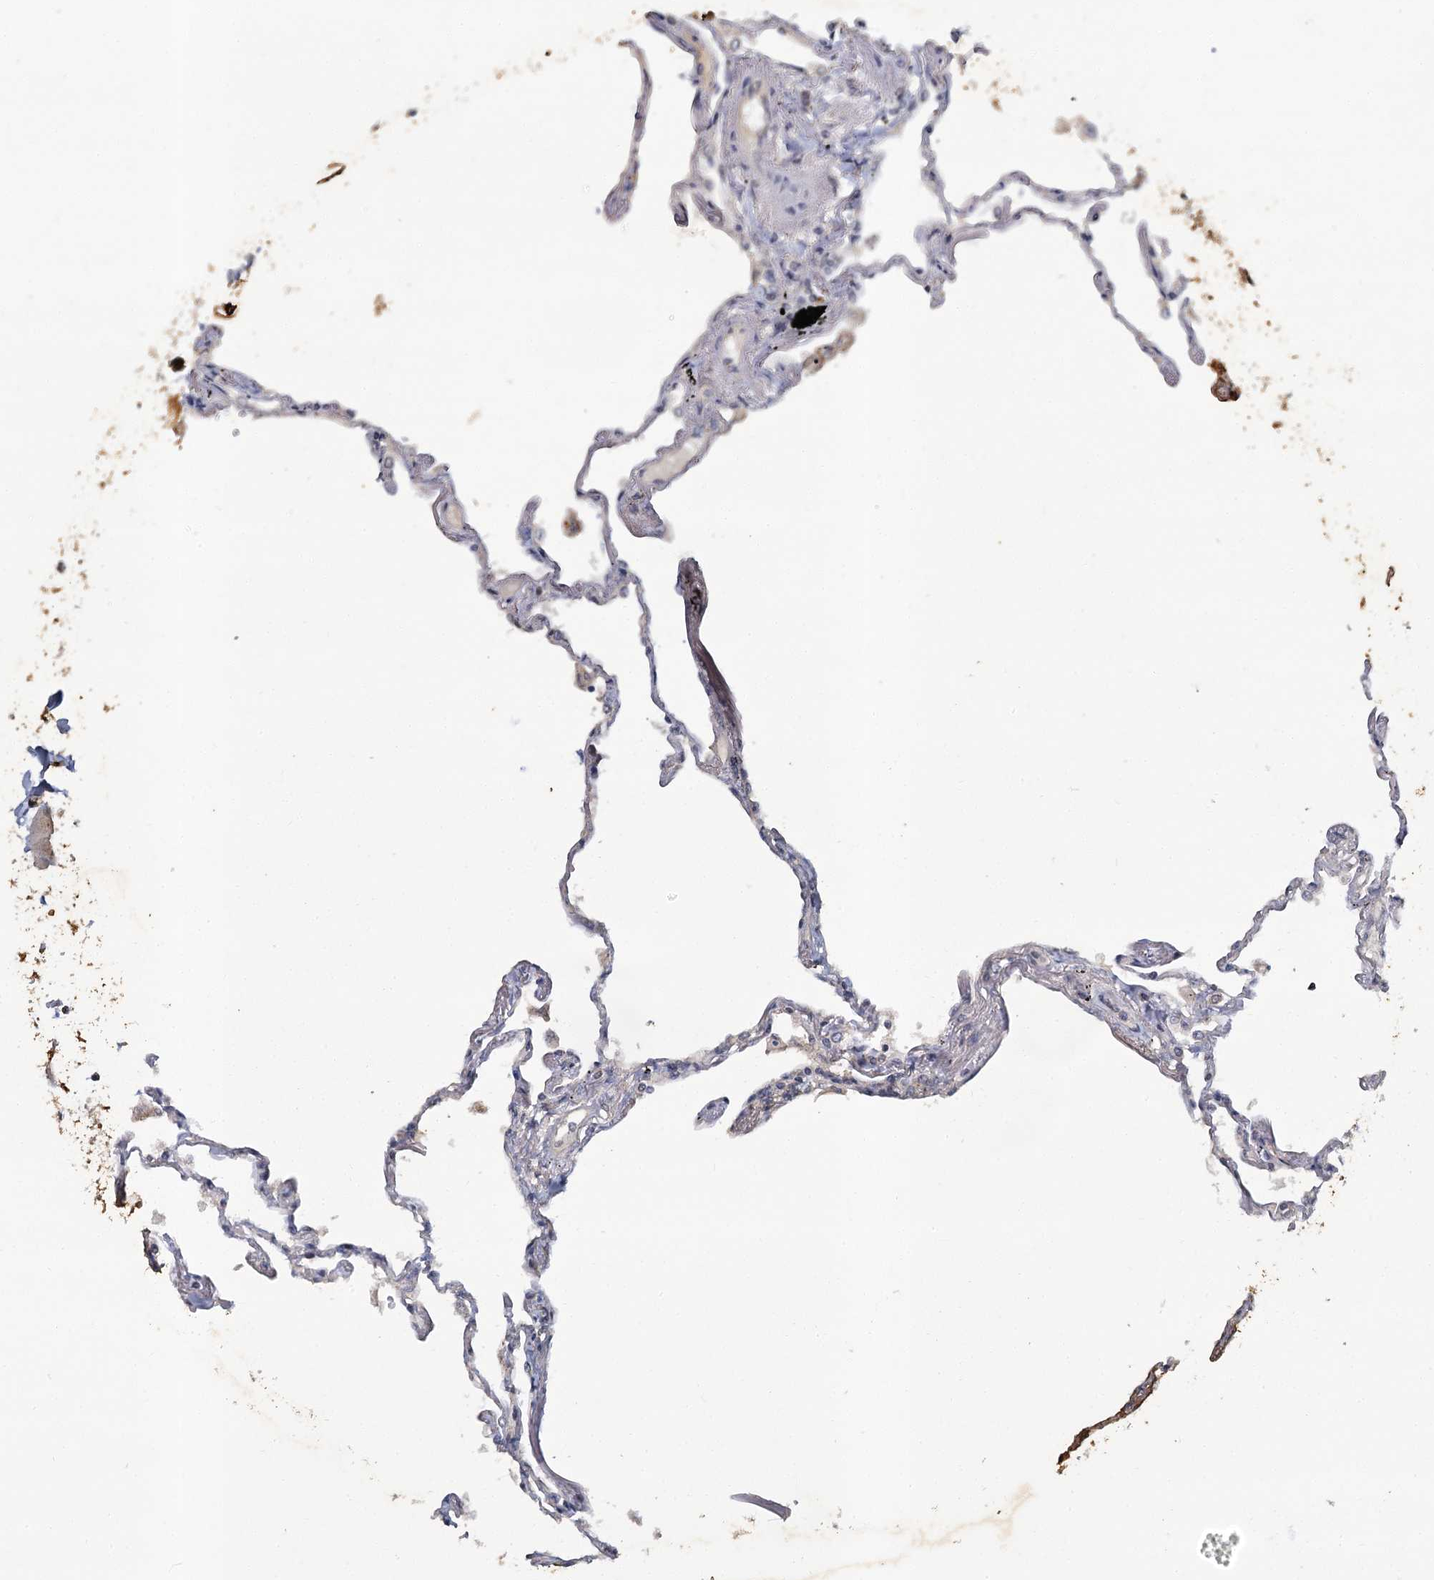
{"staining": {"intensity": "weak", "quantity": "<25%", "location": "nuclear"}, "tissue": "lung", "cell_type": "Alveolar cells", "image_type": "normal", "snomed": [{"axis": "morphology", "description": "Normal tissue, NOS"}, {"axis": "topography", "description": "Lung"}], "caption": "Immunohistochemistry (IHC) image of benign human lung stained for a protein (brown), which reveals no positivity in alveolar cells. (DAB immunohistochemistry visualized using brightfield microscopy, high magnification).", "gene": "MUCL1", "patient": {"sex": "female", "age": 67}}